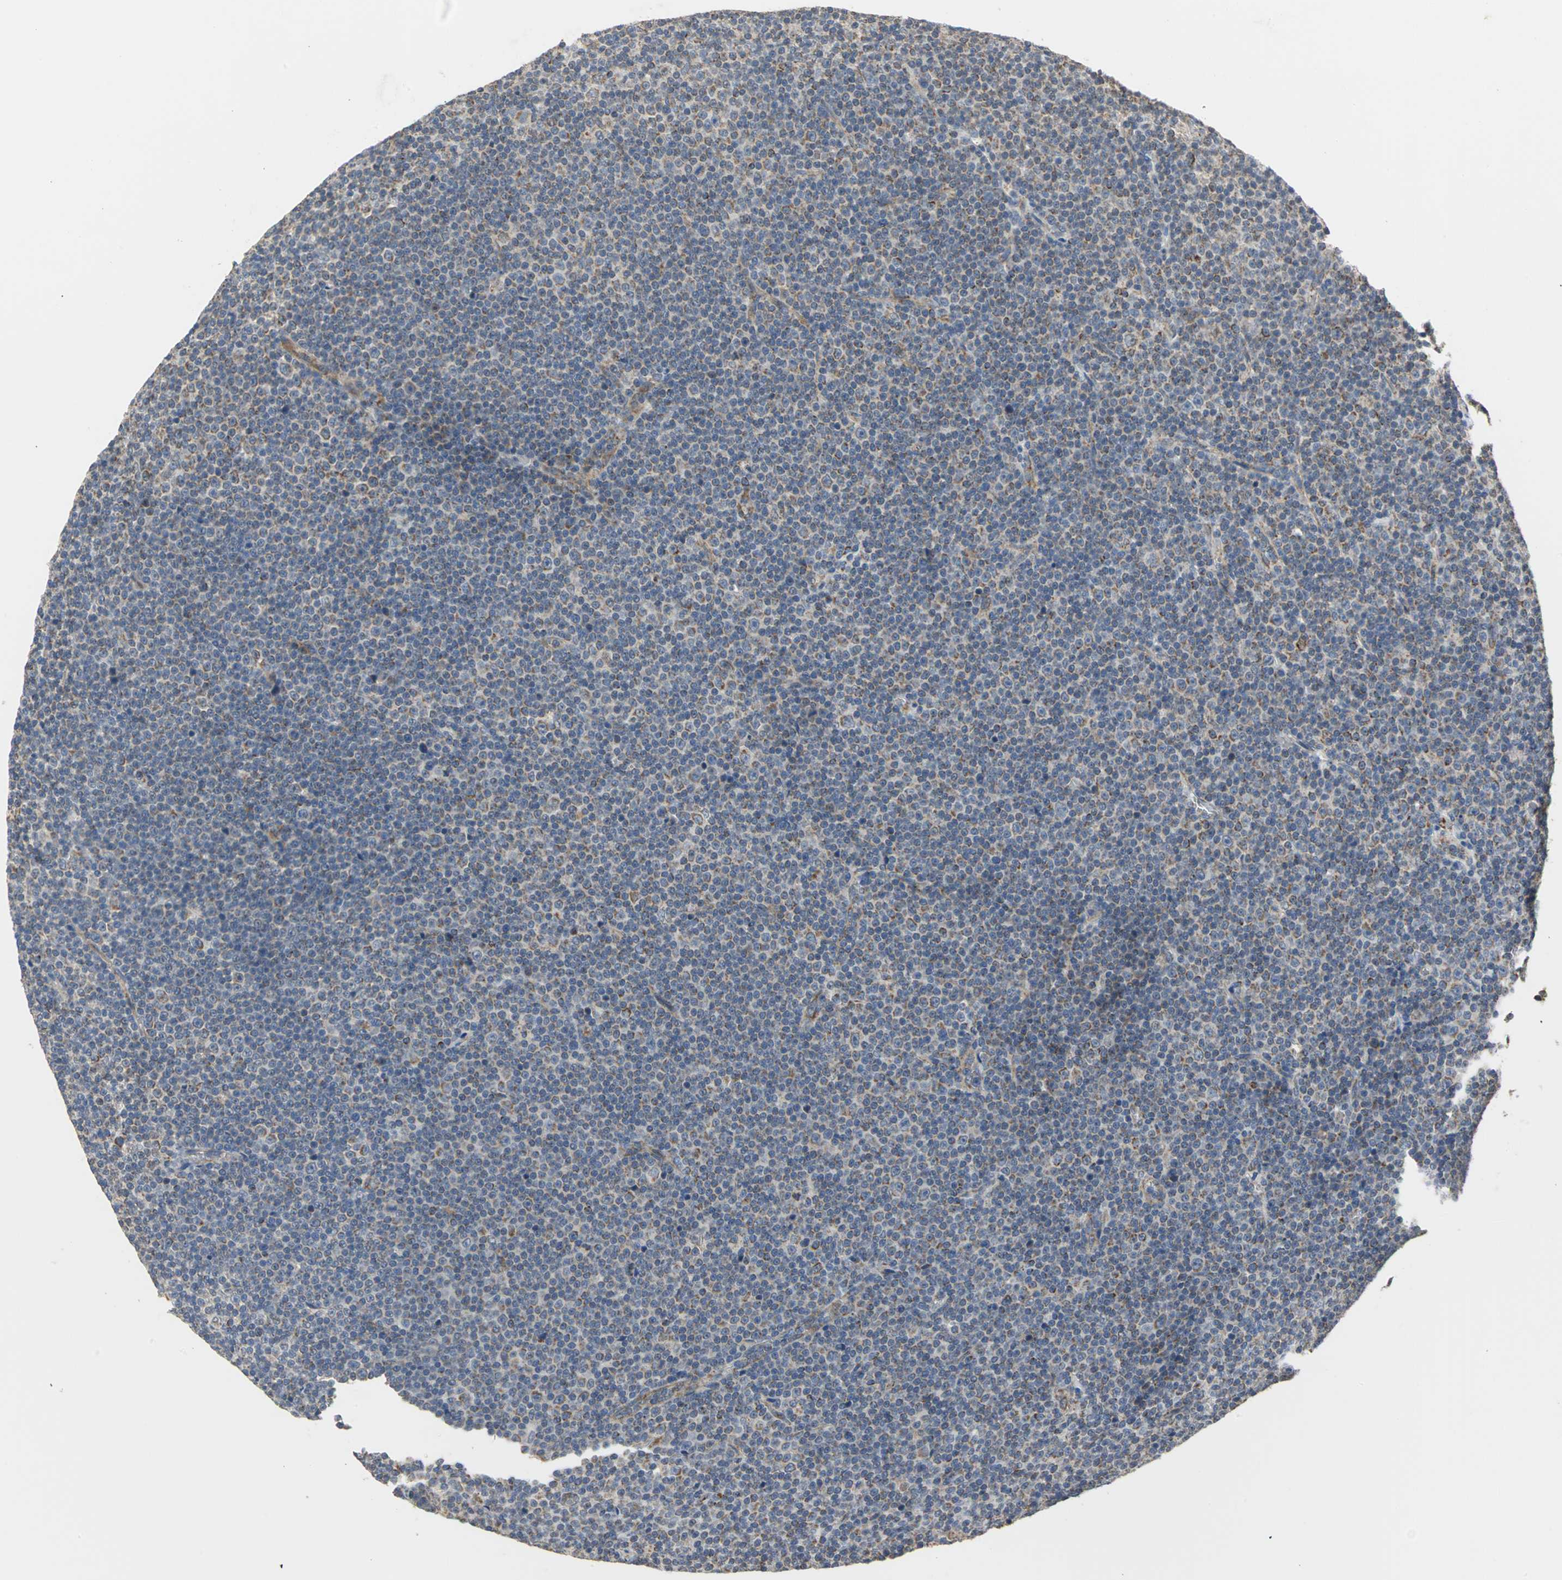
{"staining": {"intensity": "moderate", "quantity": "25%-75%", "location": "cytoplasmic/membranous"}, "tissue": "lymphoma", "cell_type": "Tumor cells", "image_type": "cancer", "snomed": [{"axis": "morphology", "description": "Malignant lymphoma, non-Hodgkin's type, Low grade"}, {"axis": "topography", "description": "Lymph node"}], "caption": "Low-grade malignant lymphoma, non-Hodgkin's type stained with a protein marker reveals moderate staining in tumor cells.", "gene": "NDUFB5", "patient": {"sex": "female", "age": 67}}